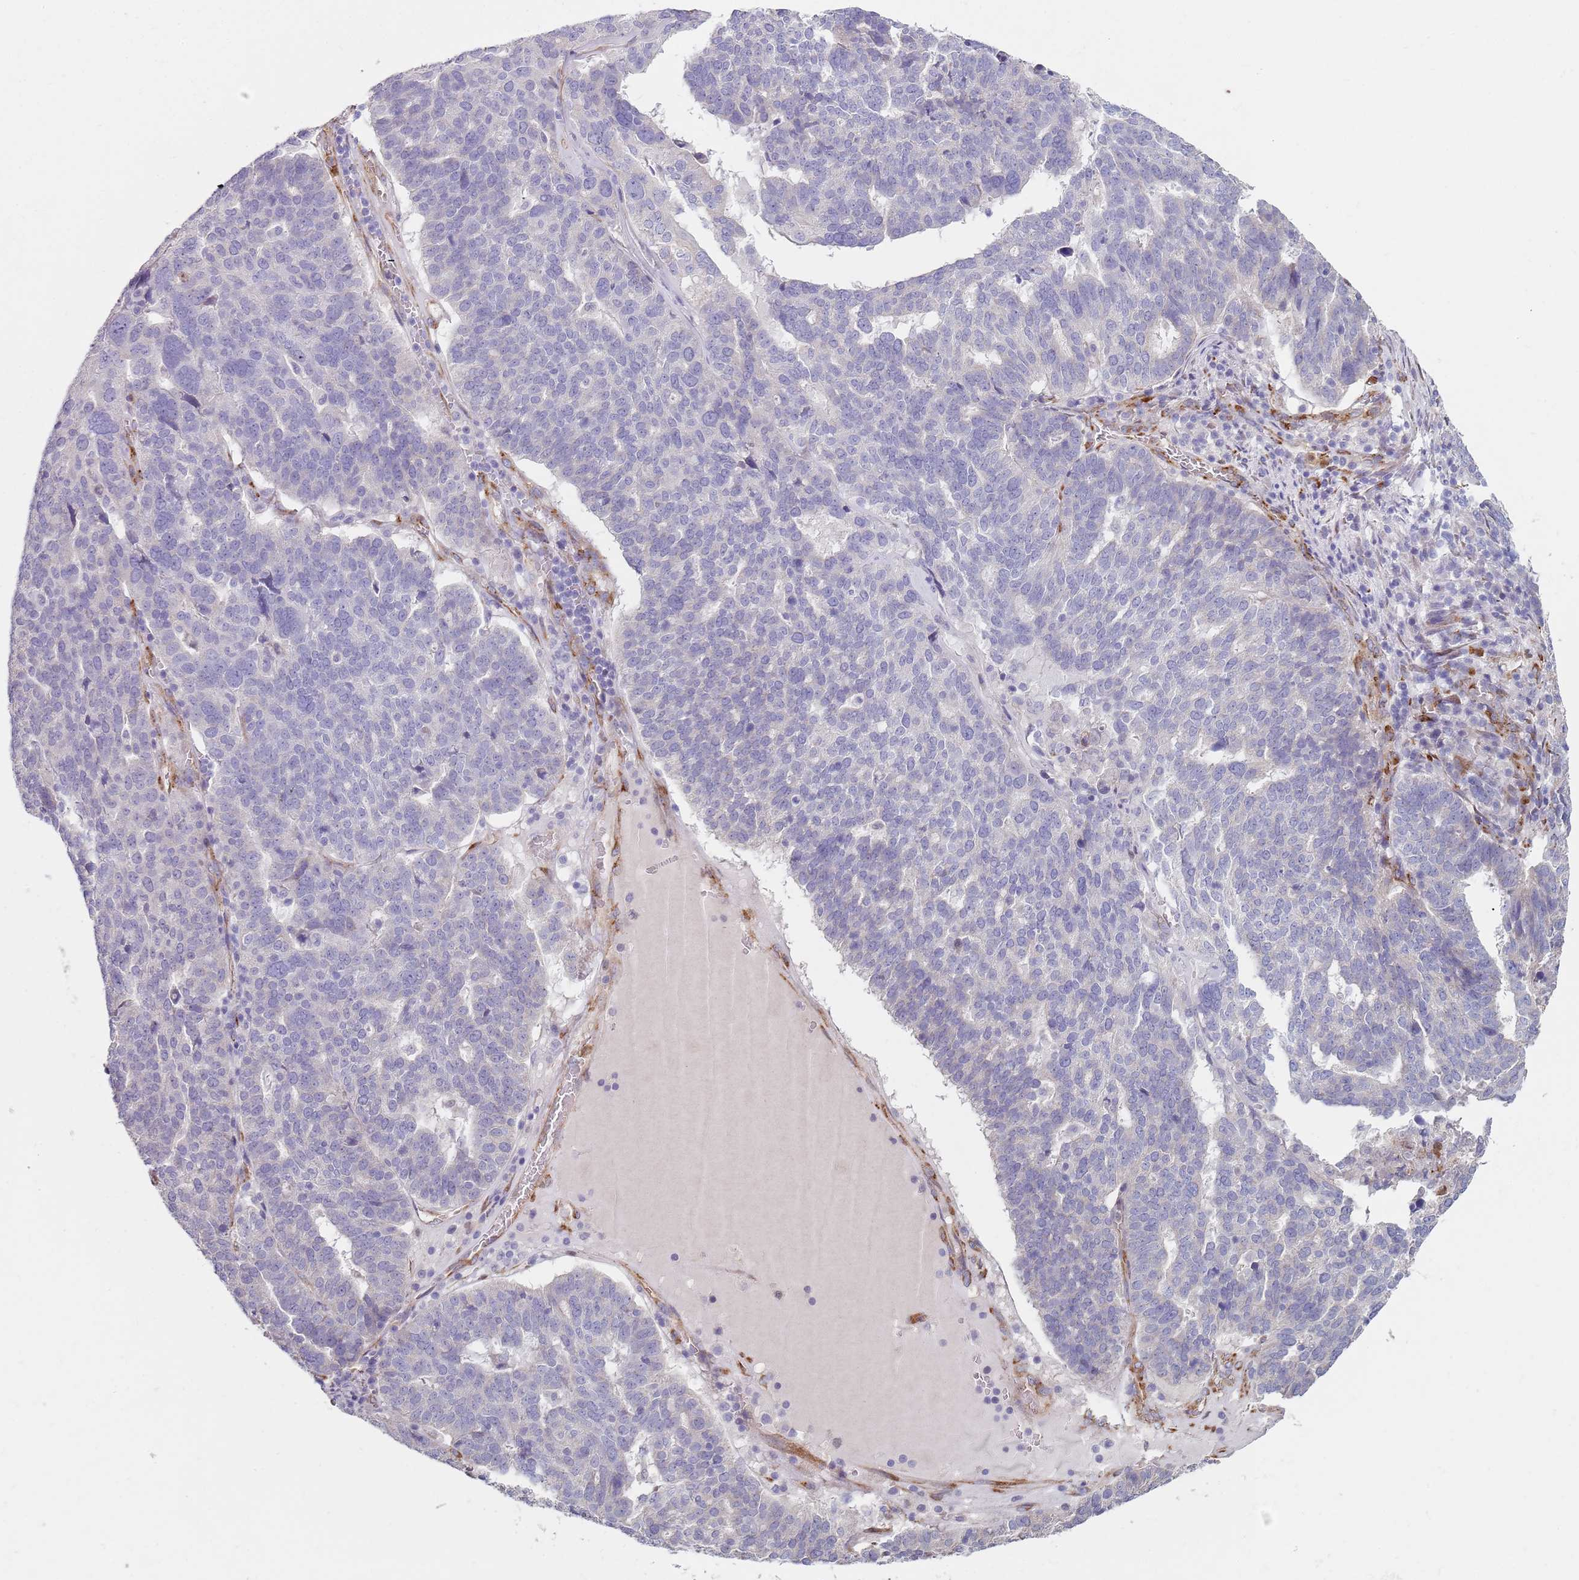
{"staining": {"intensity": "negative", "quantity": "none", "location": "none"}, "tissue": "ovarian cancer", "cell_type": "Tumor cells", "image_type": "cancer", "snomed": [{"axis": "morphology", "description": "Cystadenocarcinoma, serous, NOS"}, {"axis": "topography", "description": "Ovary"}], "caption": "DAB immunohistochemical staining of ovarian serous cystadenocarcinoma shows no significant staining in tumor cells.", "gene": "PHLPP2", "patient": {"sex": "female", "age": 59}}